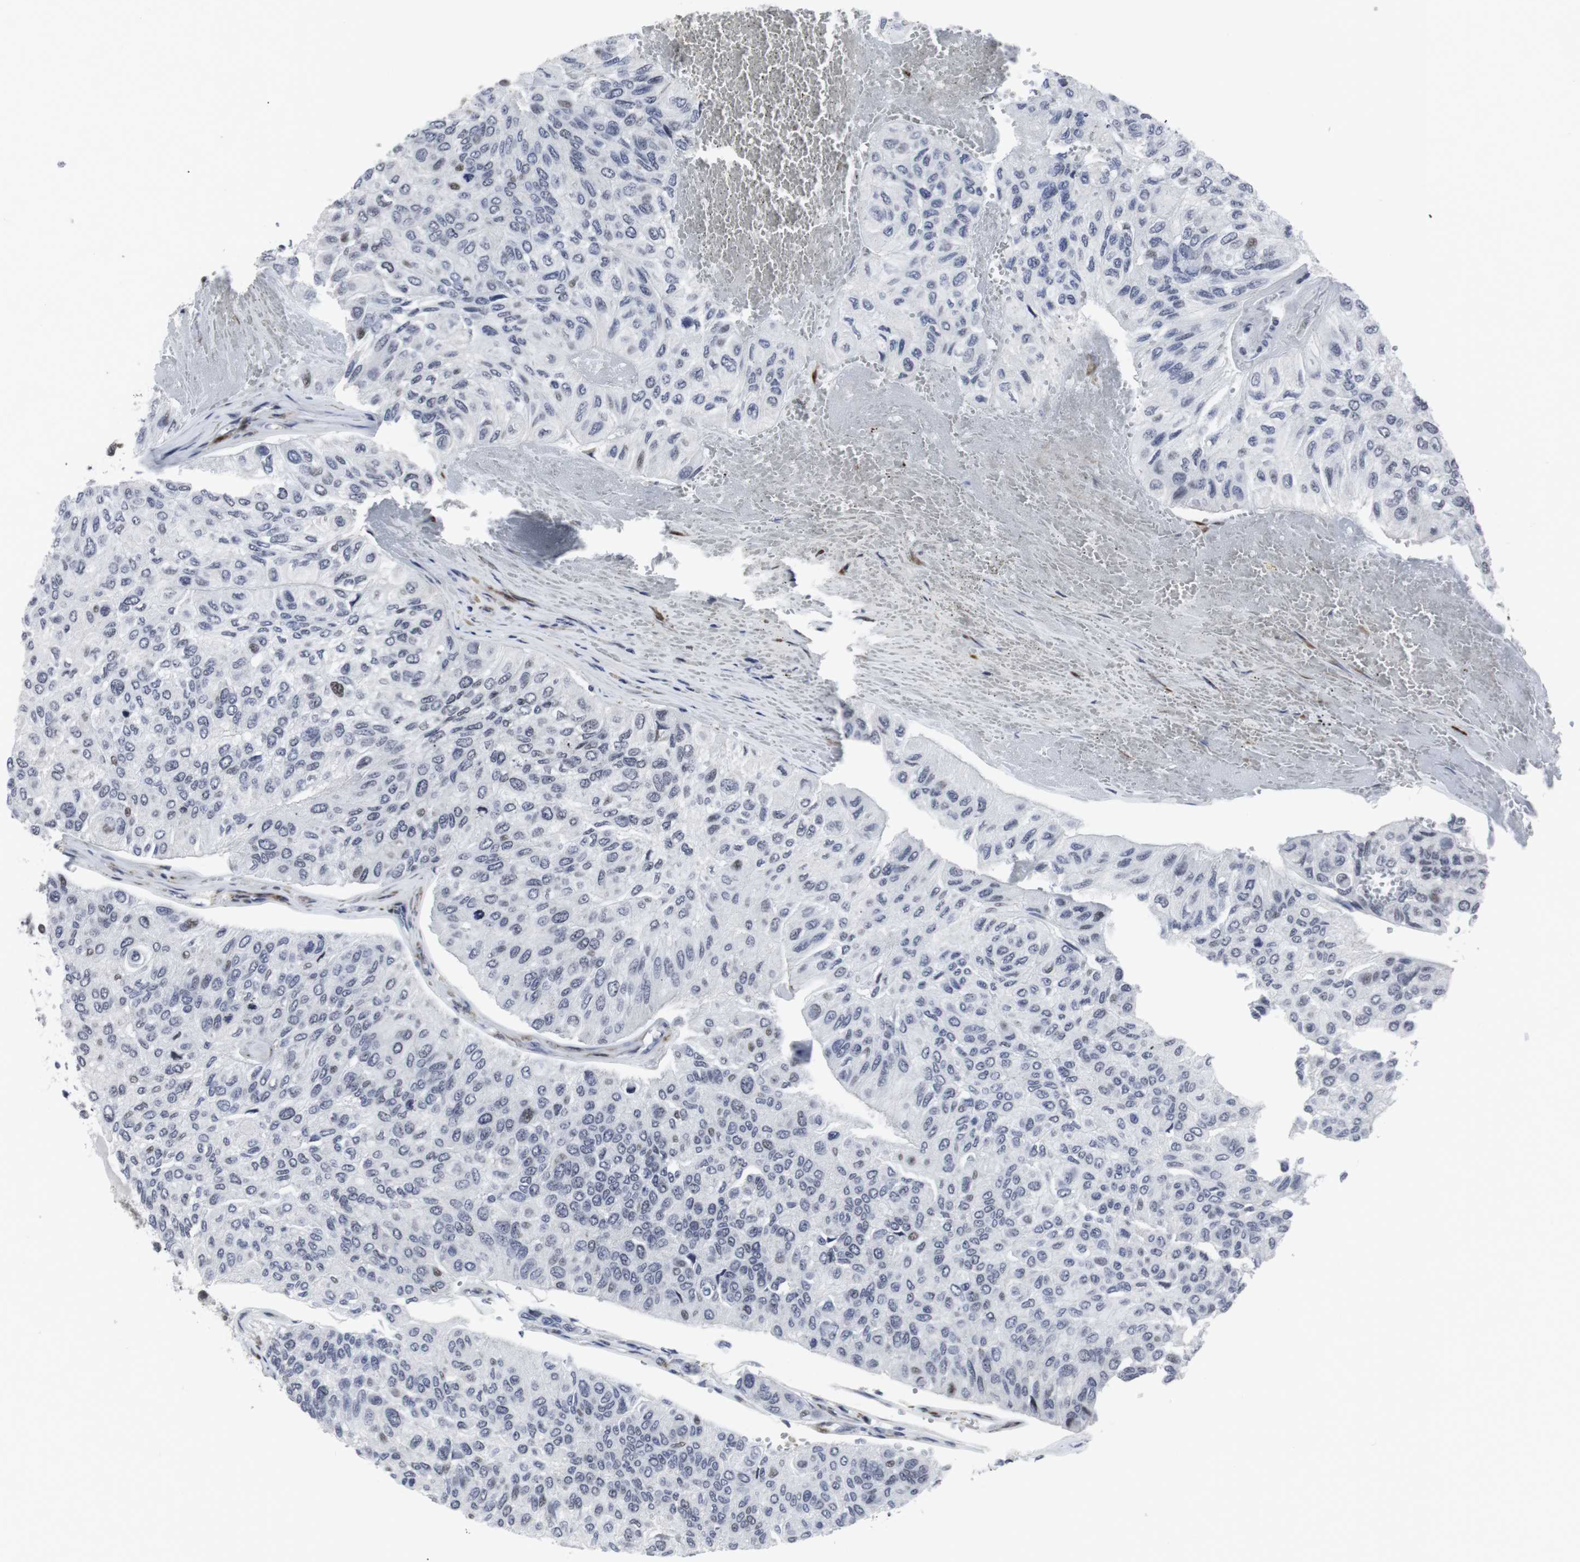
{"staining": {"intensity": "weak", "quantity": "<25%", "location": "nuclear"}, "tissue": "urothelial cancer", "cell_type": "Tumor cells", "image_type": "cancer", "snomed": [{"axis": "morphology", "description": "Urothelial carcinoma, High grade"}, {"axis": "topography", "description": "Urinary bladder"}], "caption": "Immunohistochemistry (IHC) image of human urothelial cancer stained for a protein (brown), which reveals no positivity in tumor cells.", "gene": "MLH1", "patient": {"sex": "male", "age": 66}}